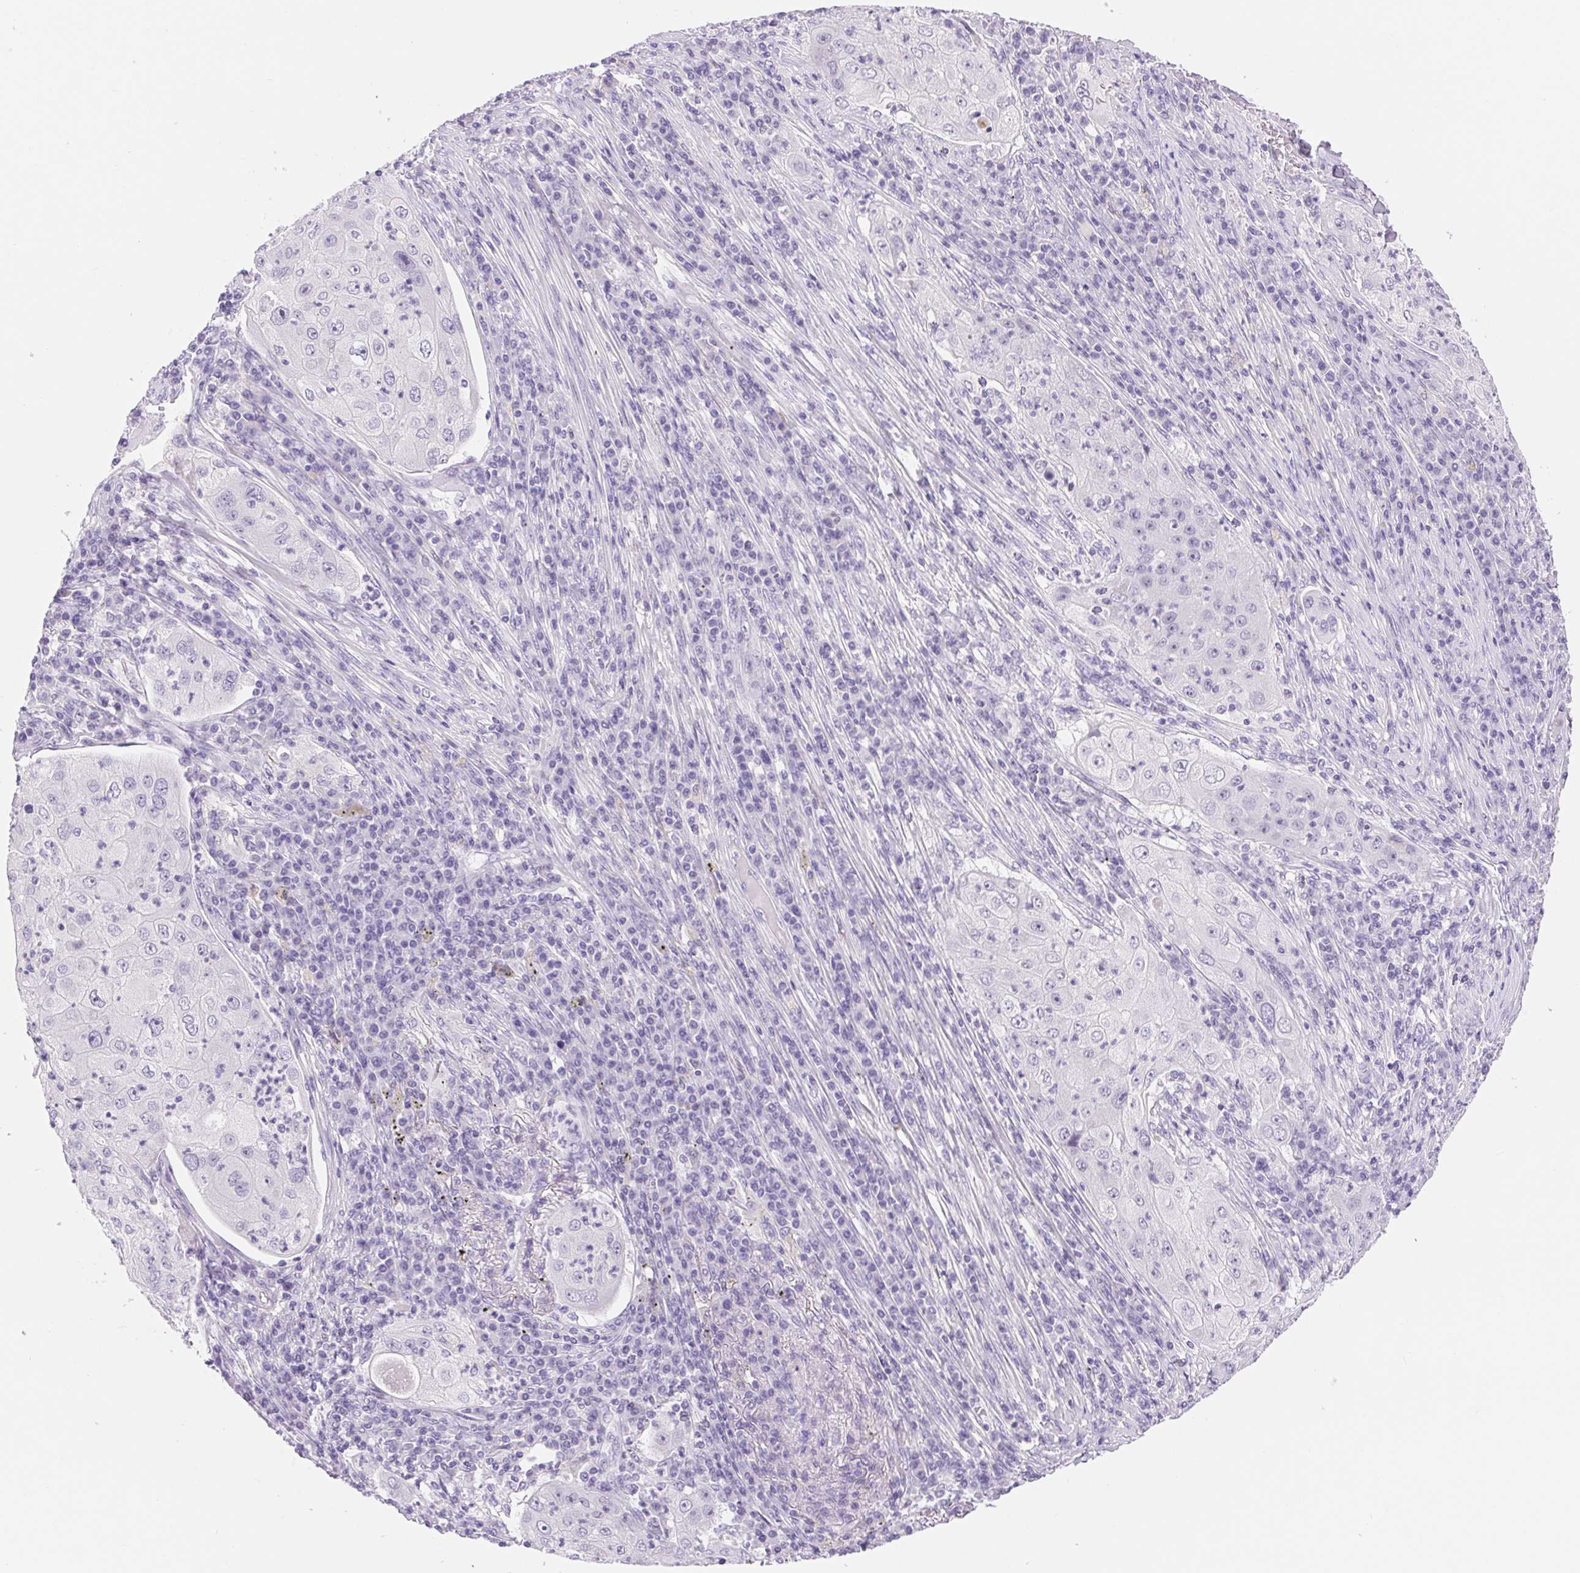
{"staining": {"intensity": "negative", "quantity": "none", "location": "none"}, "tissue": "lung cancer", "cell_type": "Tumor cells", "image_type": "cancer", "snomed": [{"axis": "morphology", "description": "Squamous cell carcinoma, NOS"}, {"axis": "topography", "description": "Lung"}], "caption": "Photomicrograph shows no protein staining in tumor cells of lung cancer tissue.", "gene": "ASGR2", "patient": {"sex": "female", "age": 59}}